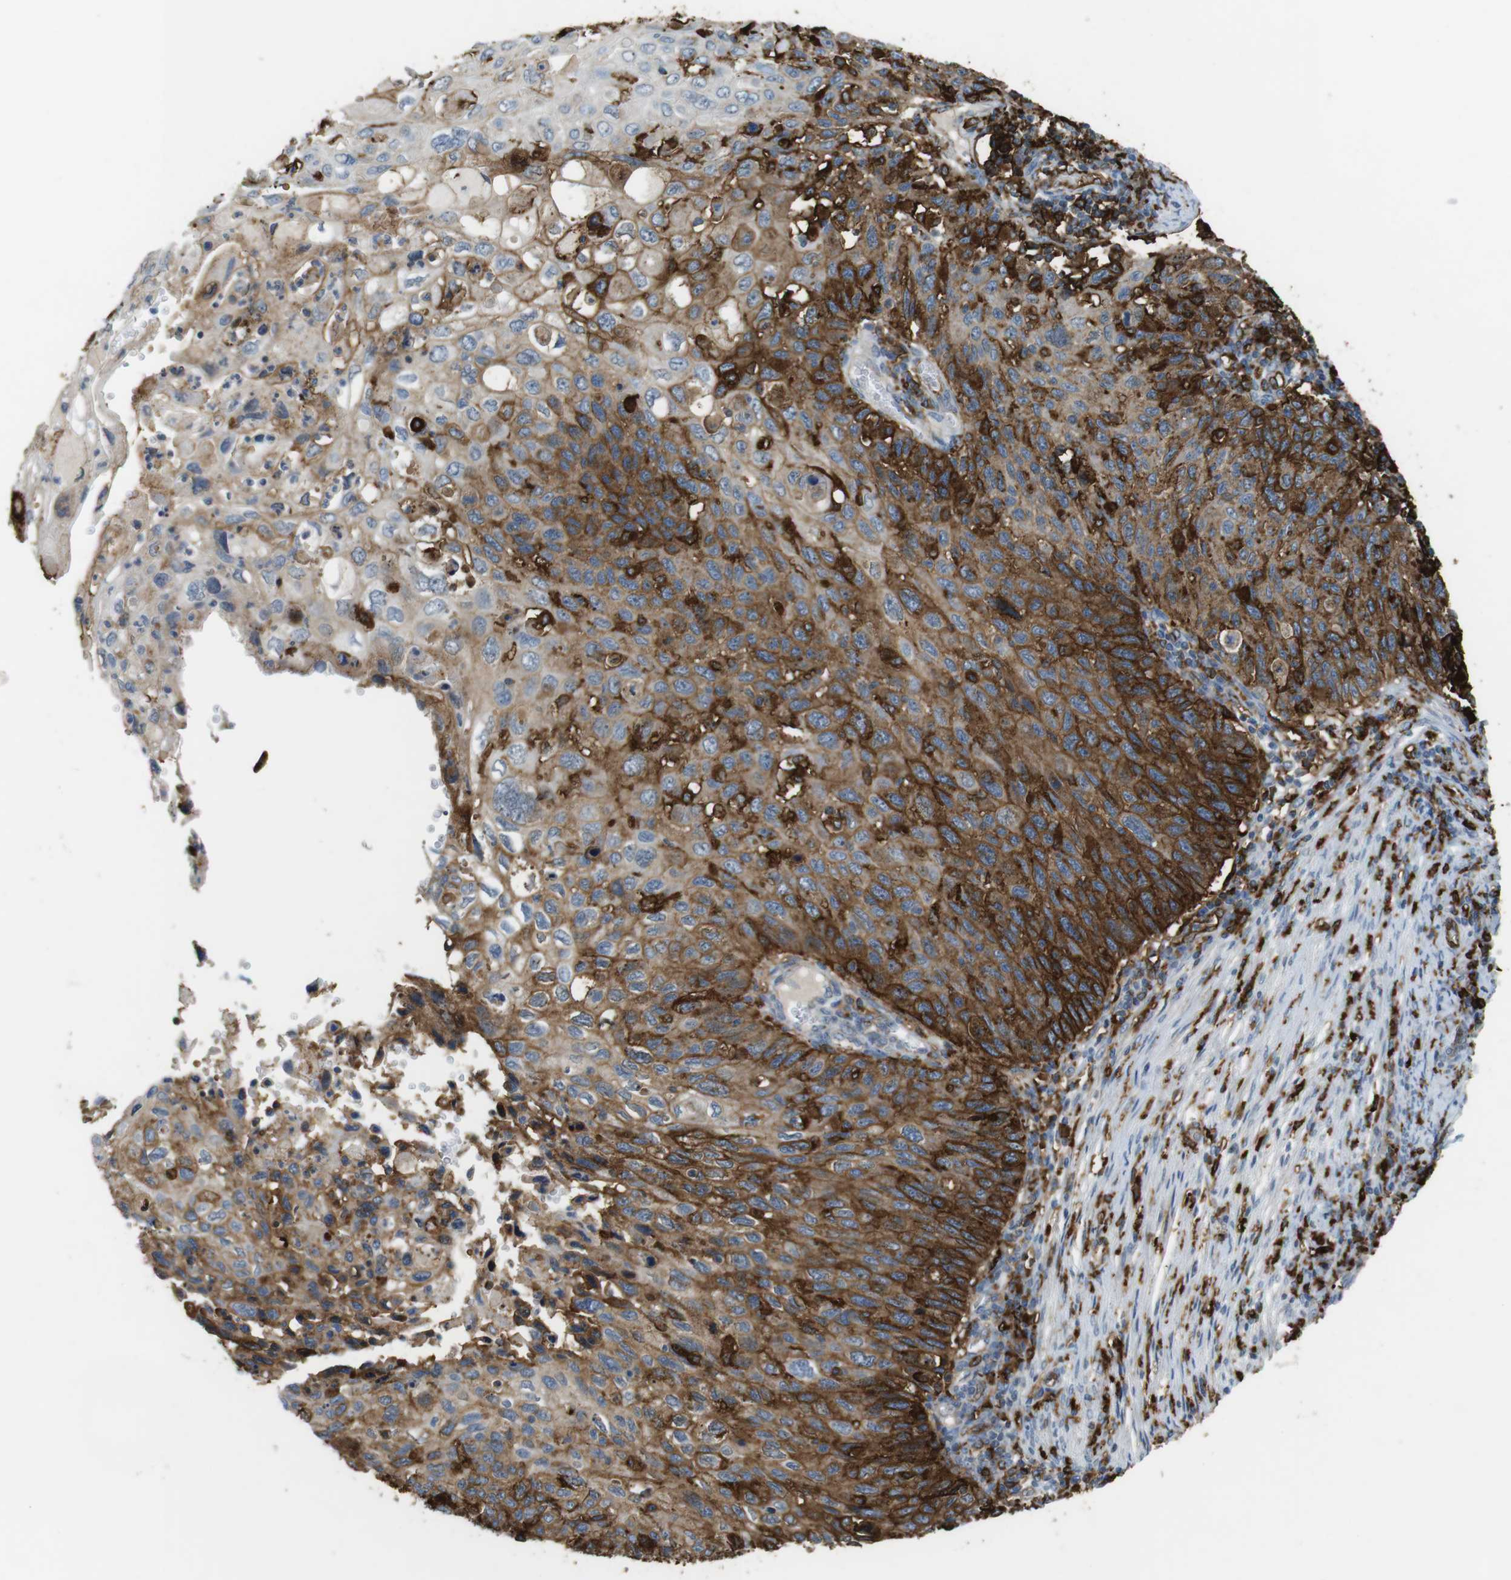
{"staining": {"intensity": "strong", "quantity": ">75%", "location": "cytoplasmic/membranous"}, "tissue": "cervical cancer", "cell_type": "Tumor cells", "image_type": "cancer", "snomed": [{"axis": "morphology", "description": "Squamous cell carcinoma, NOS"}, {"axis": "topography", "description": "Cervix"}], "caption": "Immunohistochemistry (IHC) of cervical cancer (squamous cell carcinoma) exhibits high levels of strong cytoplasmic/membranous staining in about >75% of tumor cells.", "gene": "HLA-DRA", "patient": {"sex": "female", "age": 70}}